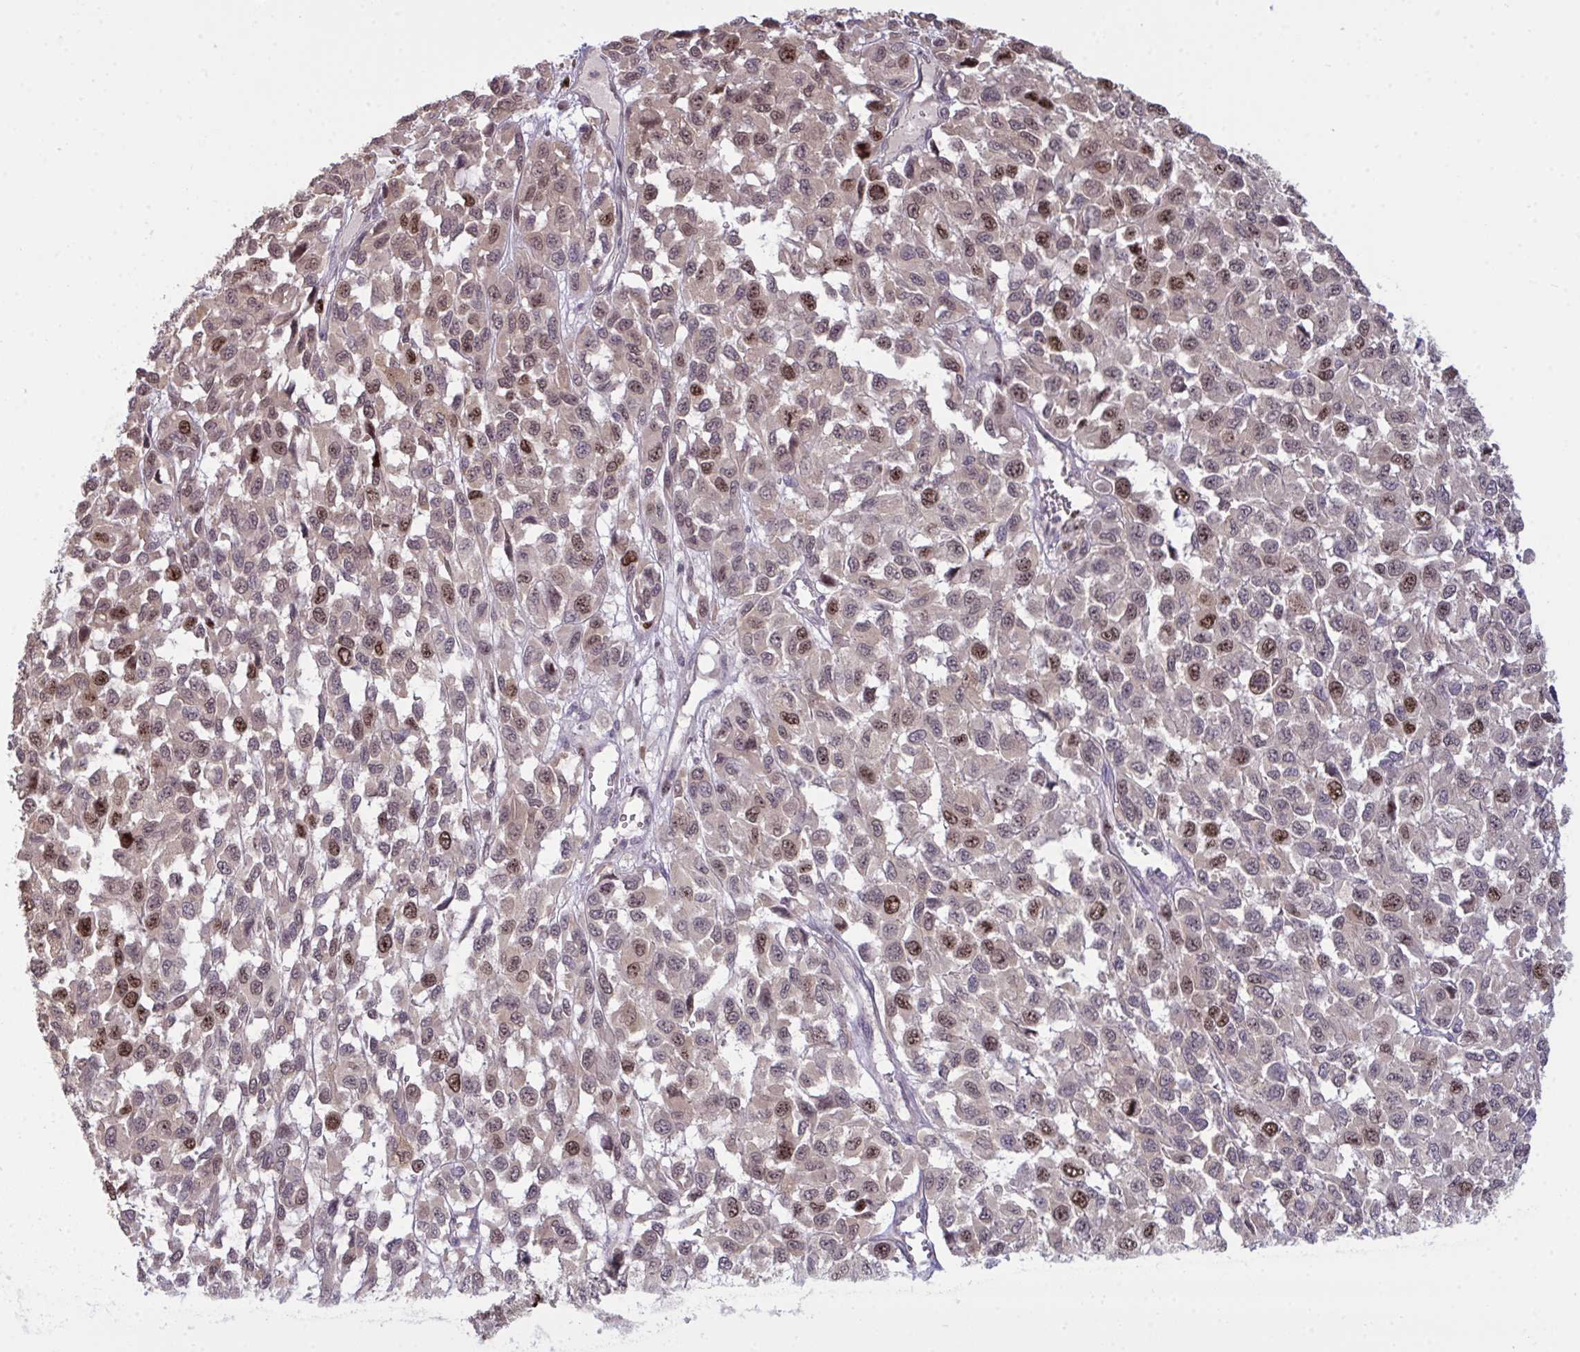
{"staining": {"intensity": "moderate", "quantity": "25%-75%", "location": "cytoplasmic/membranous,nuclear"}, "tissue": "melanoma", "cell_type": "Tumor cells", "image_type": "cancer", "snomed": [{"axis": "morphology", "description": "Malignant melanoma, NOS"}, {"axis": "topography", "description": "Skin"}], "caption": "Protein expression analysis of malignant melanoma exhibits moderate cytoplasmic/membranous and nuclear positivity in about 25%-75% of tumor cells. (DAB IHC, brown staining for protein, blue staining for nuclei).", "gene": "SETD7", "patient": {"sex": "male", "age": 62}}